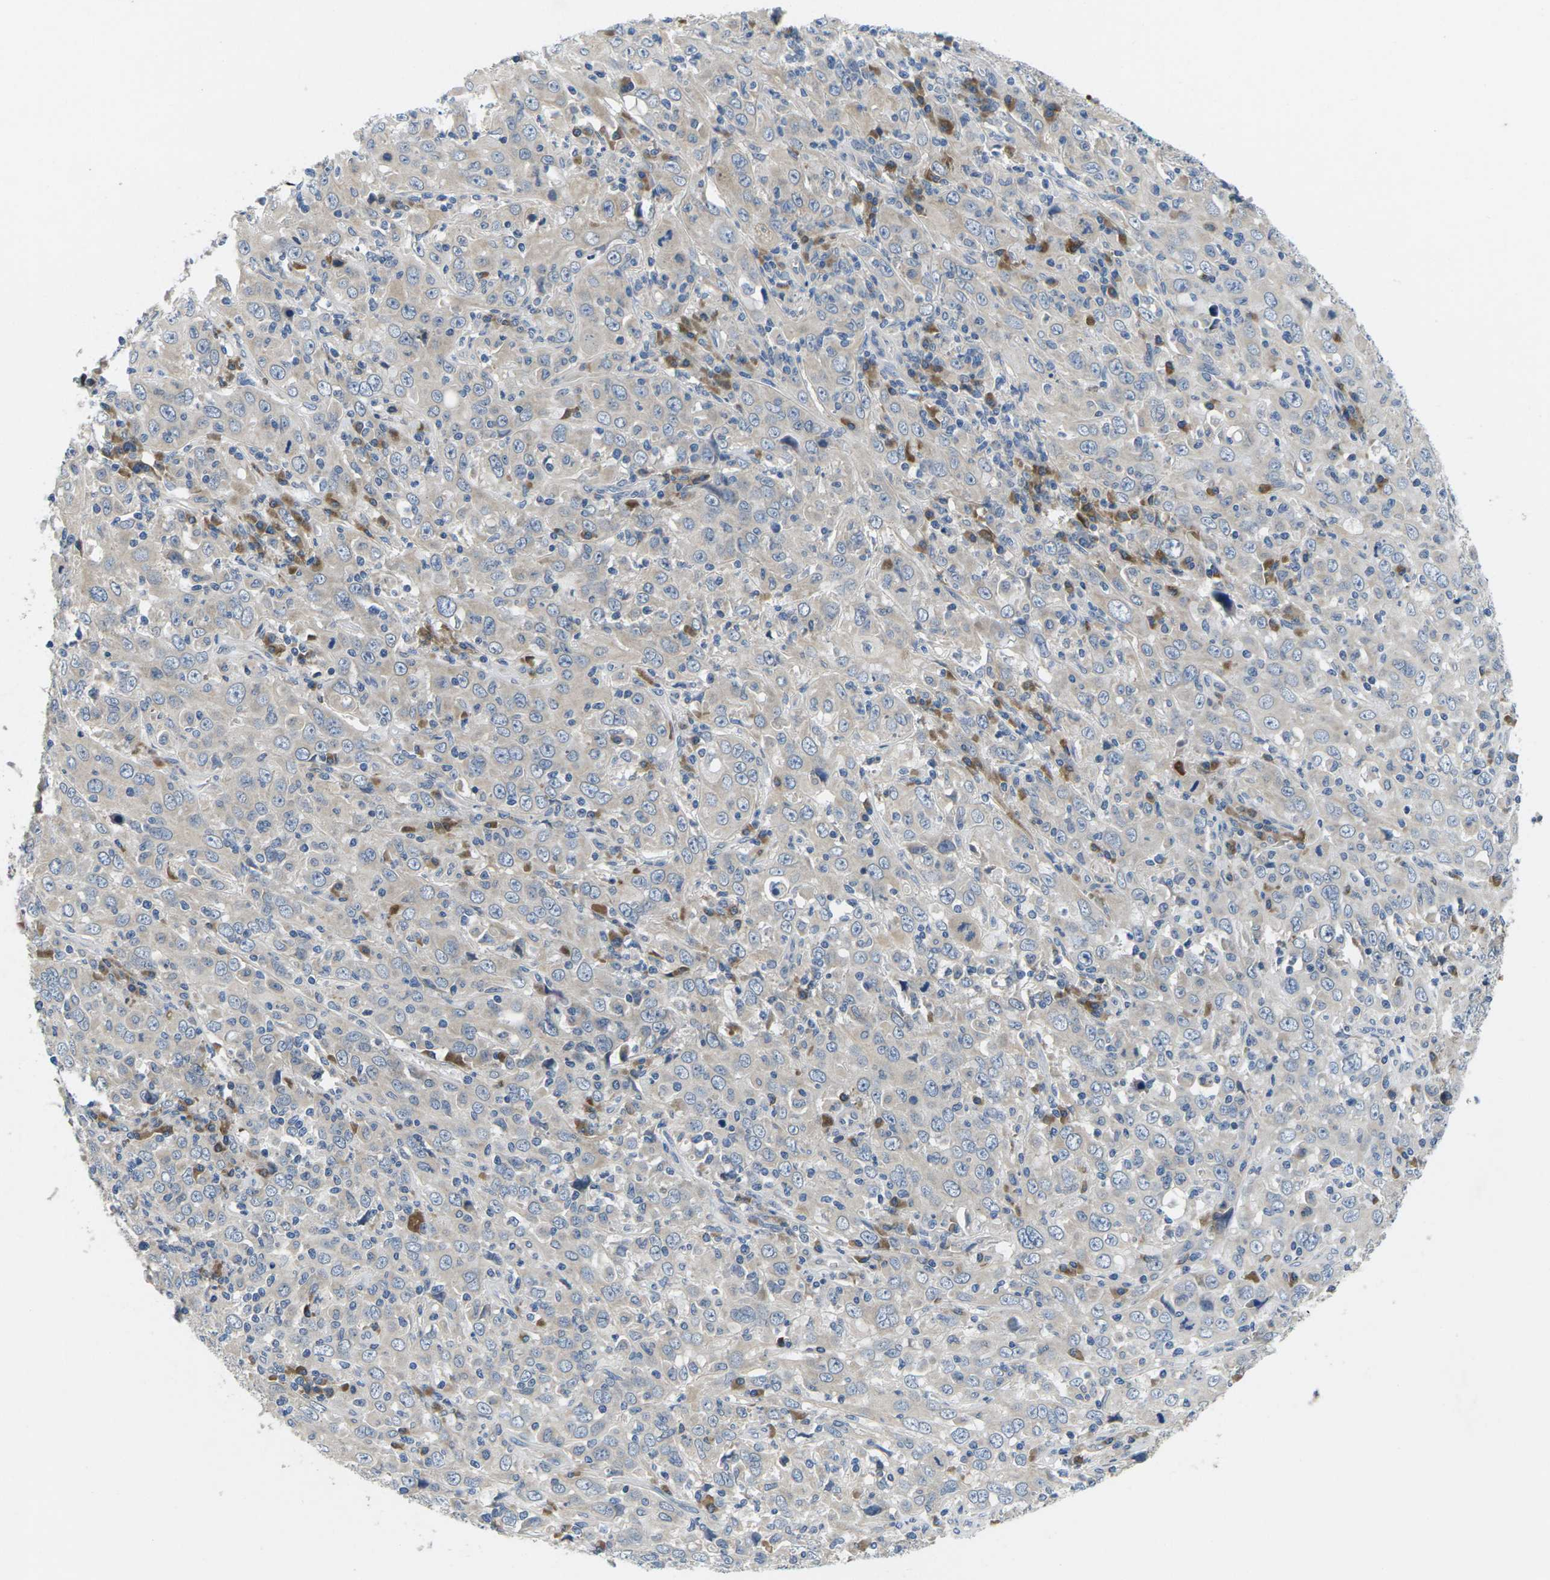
{"staining": {"intensity": "negative", "quantity": "none", "location": "none"}, "tissue": "cervical cancer", "cell_type": "Tumor cells", "image_type": "cancer", "snomed": [{"axis": "morphology", "description": "Squamous cell carcinoma, NOS"}, {"axis": "topography", "description": "Cervix"}], "caption": "High power microscopy micrograph of an immunohistochemistry image of cervical squamous cell carcinoma, revealing no significant staining in tumor cells.", "gene": "ERGIC3", "patient": {"sex": "female", "age": 46}}